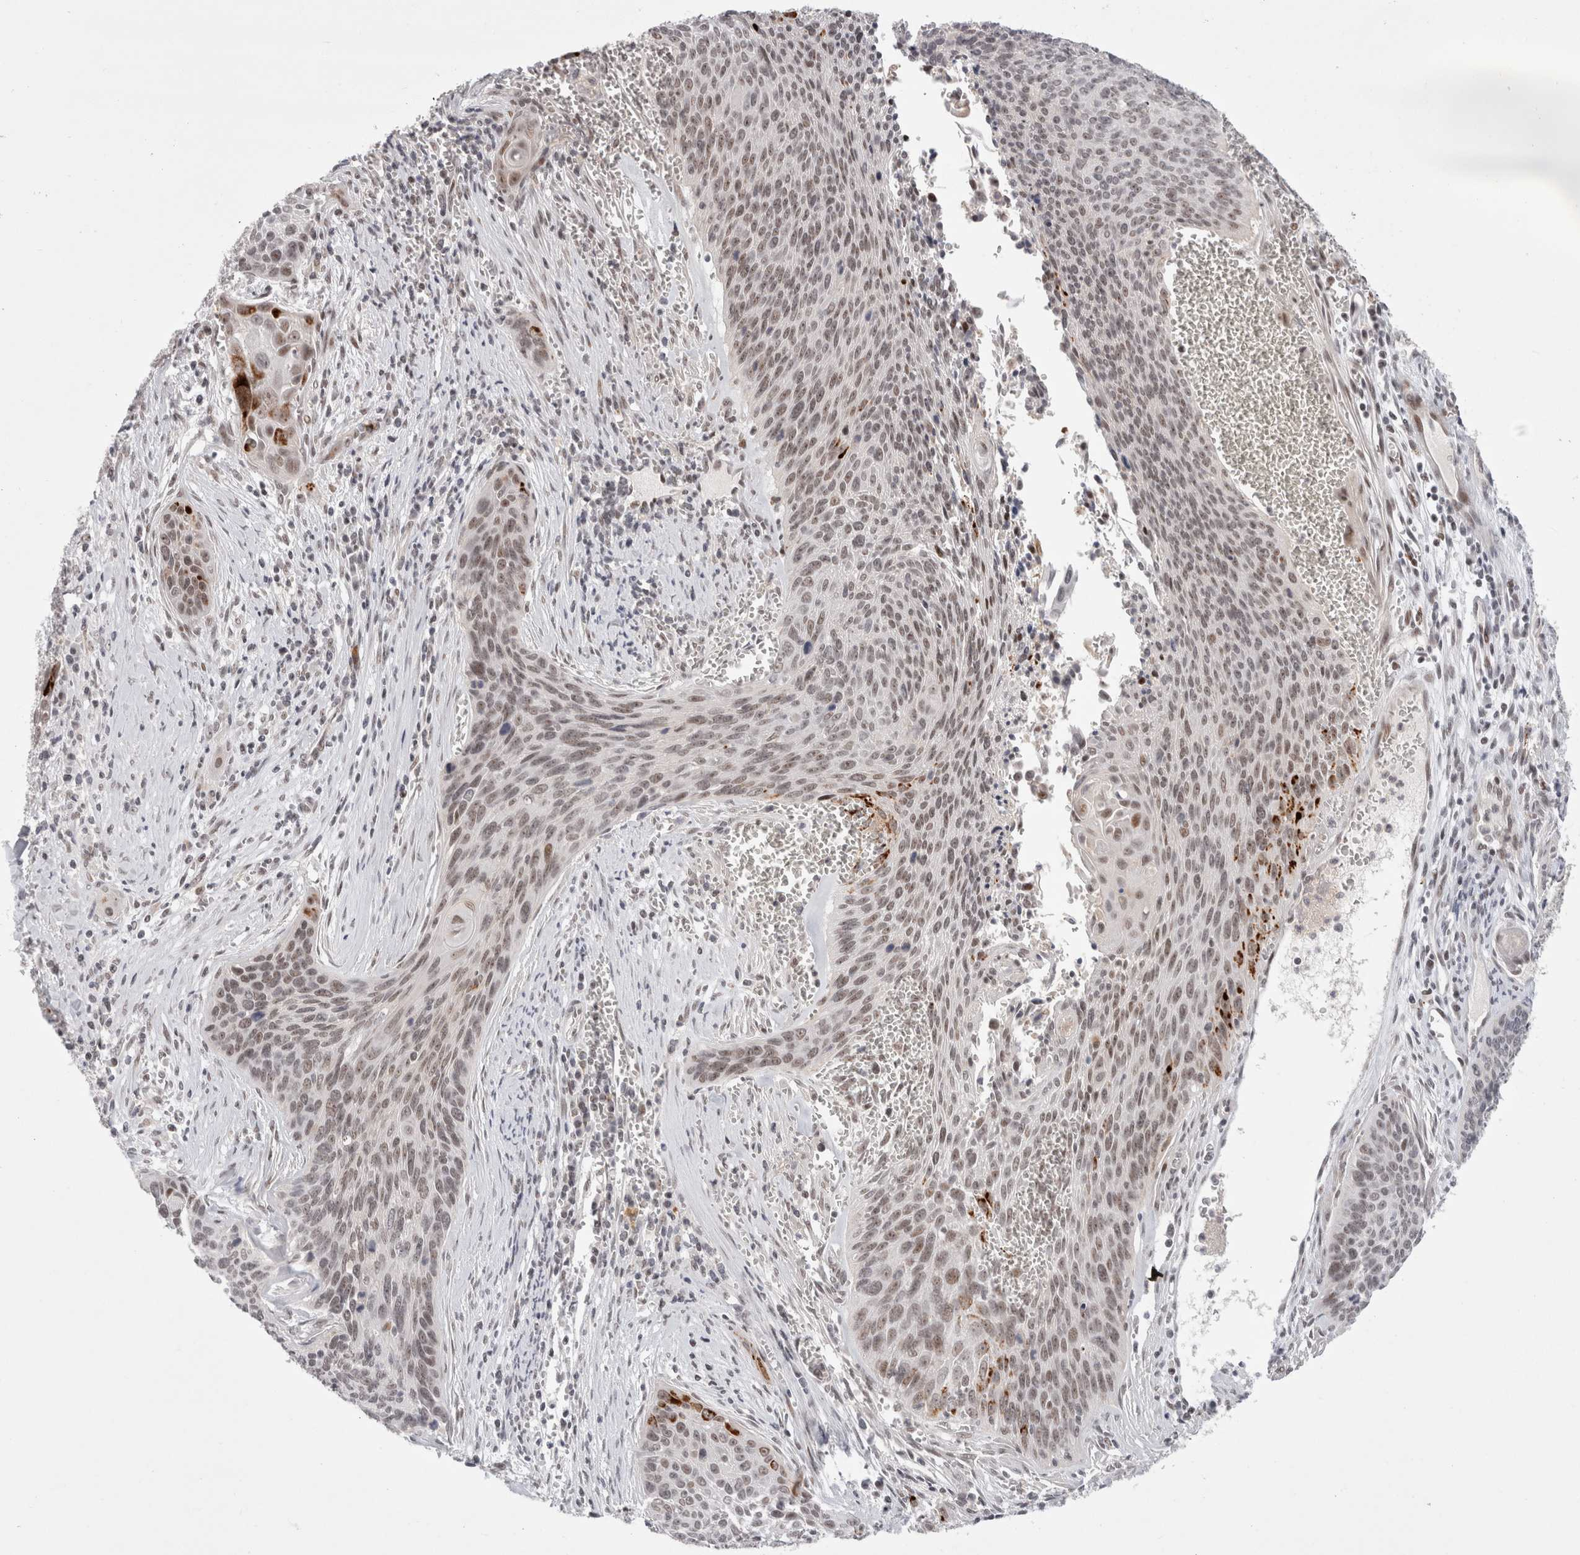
{"staining": {"intensity": "moderate", "quantity": "25%-75%", "location": "nuclear"}, "tissue": "cervical cancer", "cell_type": "Tumor cells", "image_type": "cancer", "snomed": [{"axis": "morphology", "description": "Squamous cell carcinoma, NOS"}, {"axis": "topography", "description": "Cervix"}], "caption": "There is medium levels of moderate nuclear staining in tumor cells of squamous cell carcinoma (cervical), as demonstrated by immunohistochemical staining (brown color).", "gene": "SENP6", "patient": {"sex": "female", "age": 55}}